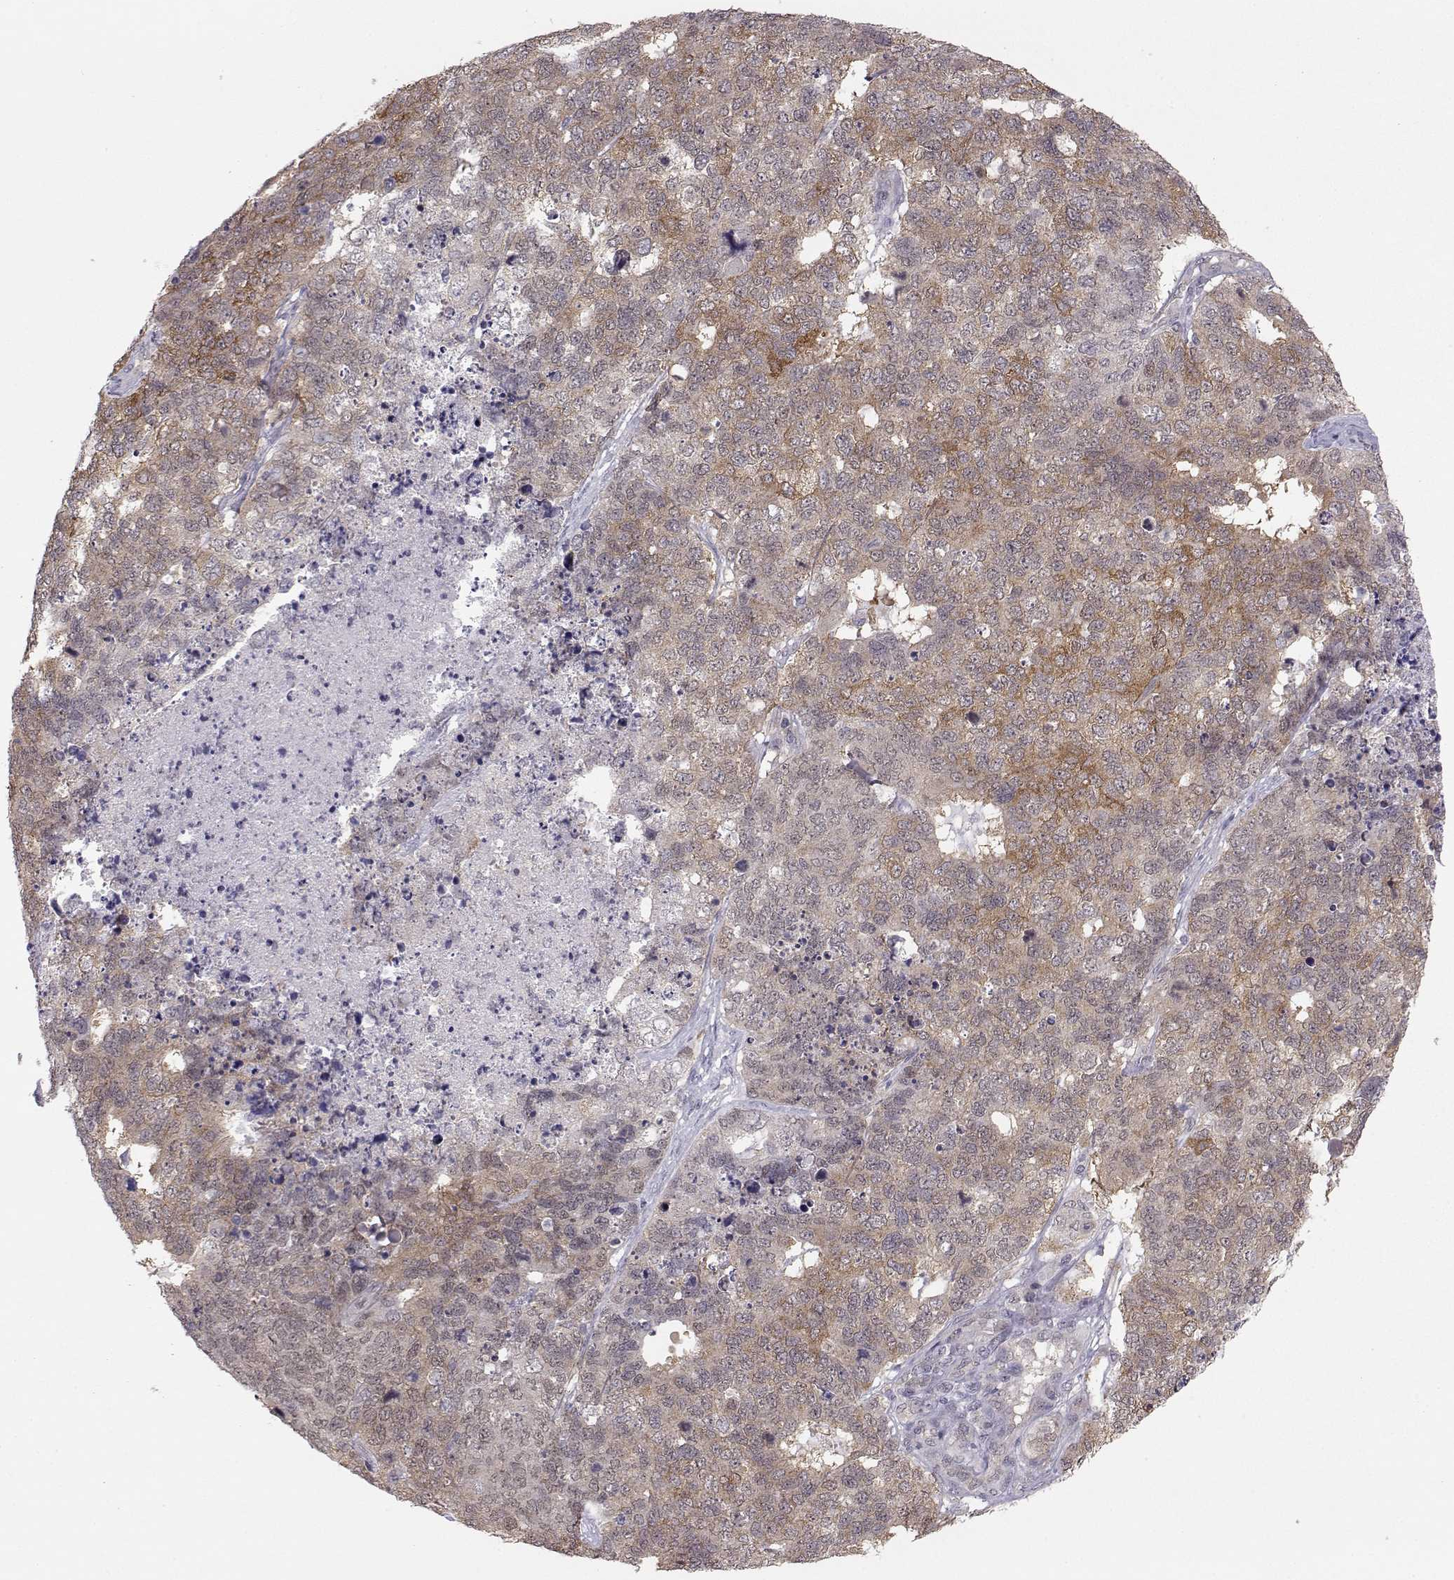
{"staining": {"intensity": "moderate", "quantity": "25%-75%", "location": "cytoplasmic/membranous"}, "tissue": "cervical cancer", "cell_type": "Tumor cells", "image_type": "cancer", "snomed": [{"axis": "morphology", "description": "Squamous cell carcinoma, NOS"}, {"axis": "topography", "description": "Cervix"}], "caption": "Squamous cell carcinoma (cervical) stained with DAB immunohistochemistry shows medium levels of moderate cytoplasmic/membranous expression in about 25%-75% of tumor cells.", "gene": "KIF13B", "patient": {"sex": "female", "age": 63}}